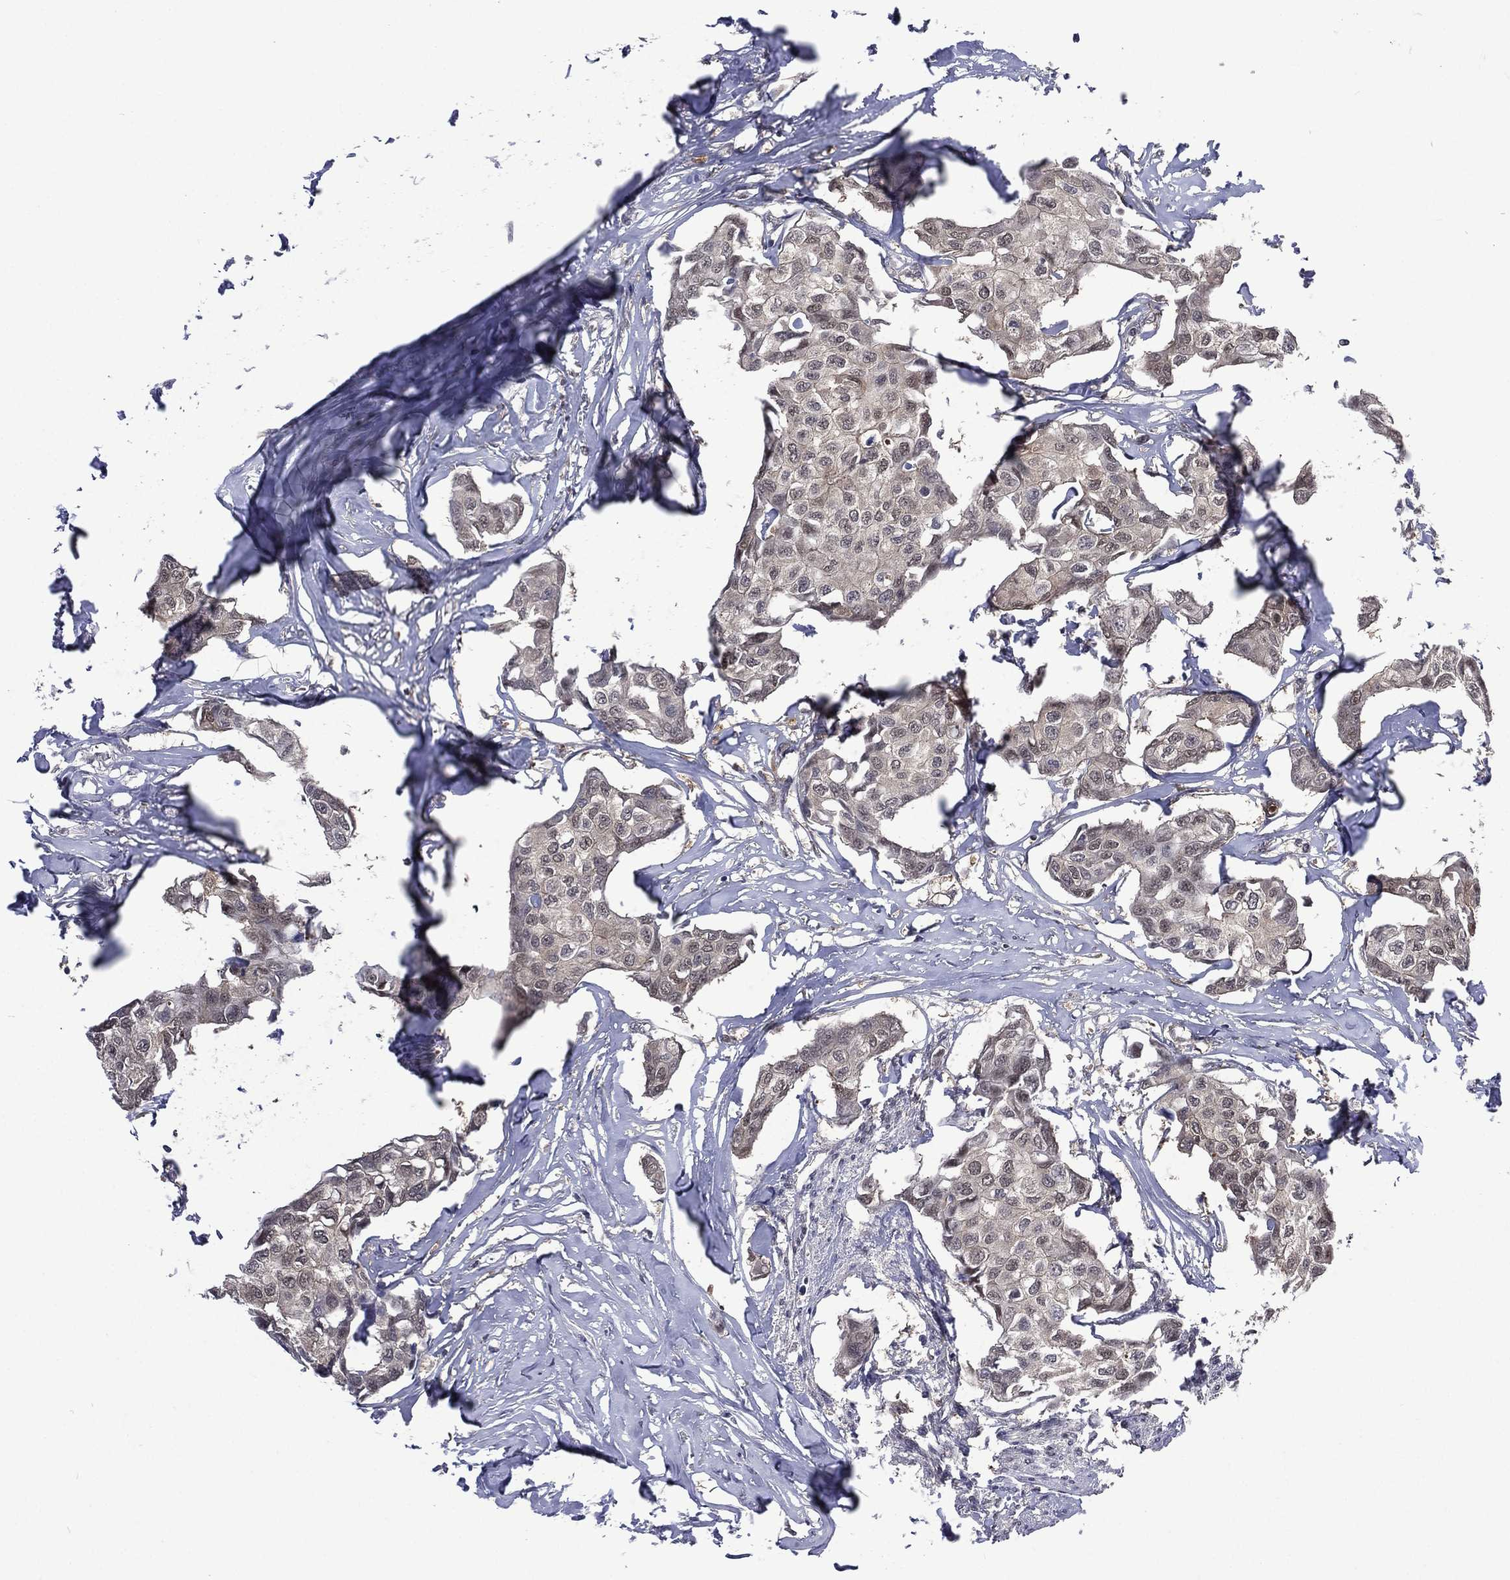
{"staining": {"intensity": "moderate", "quantity": "<25%", "location": "cytoplasmic/membranous,nuclear"}, "tissue": "breast cancer", "cell_type": "Tumor cells", "image_type": "cancer", "snomed": [{"axis": "morphology", "description": "Duct carcinoma"}, {"axis": "topography", "description": "Breast"}], "caption": "There is low levels of moderate cytoplasmic/membranous and nuclear expression in tumor cells of breast cancer, as demonstrated by immunohistochemical staining (brown color).", "gene": "MTAP", "patient": {"sex": "female", "age": 80}}